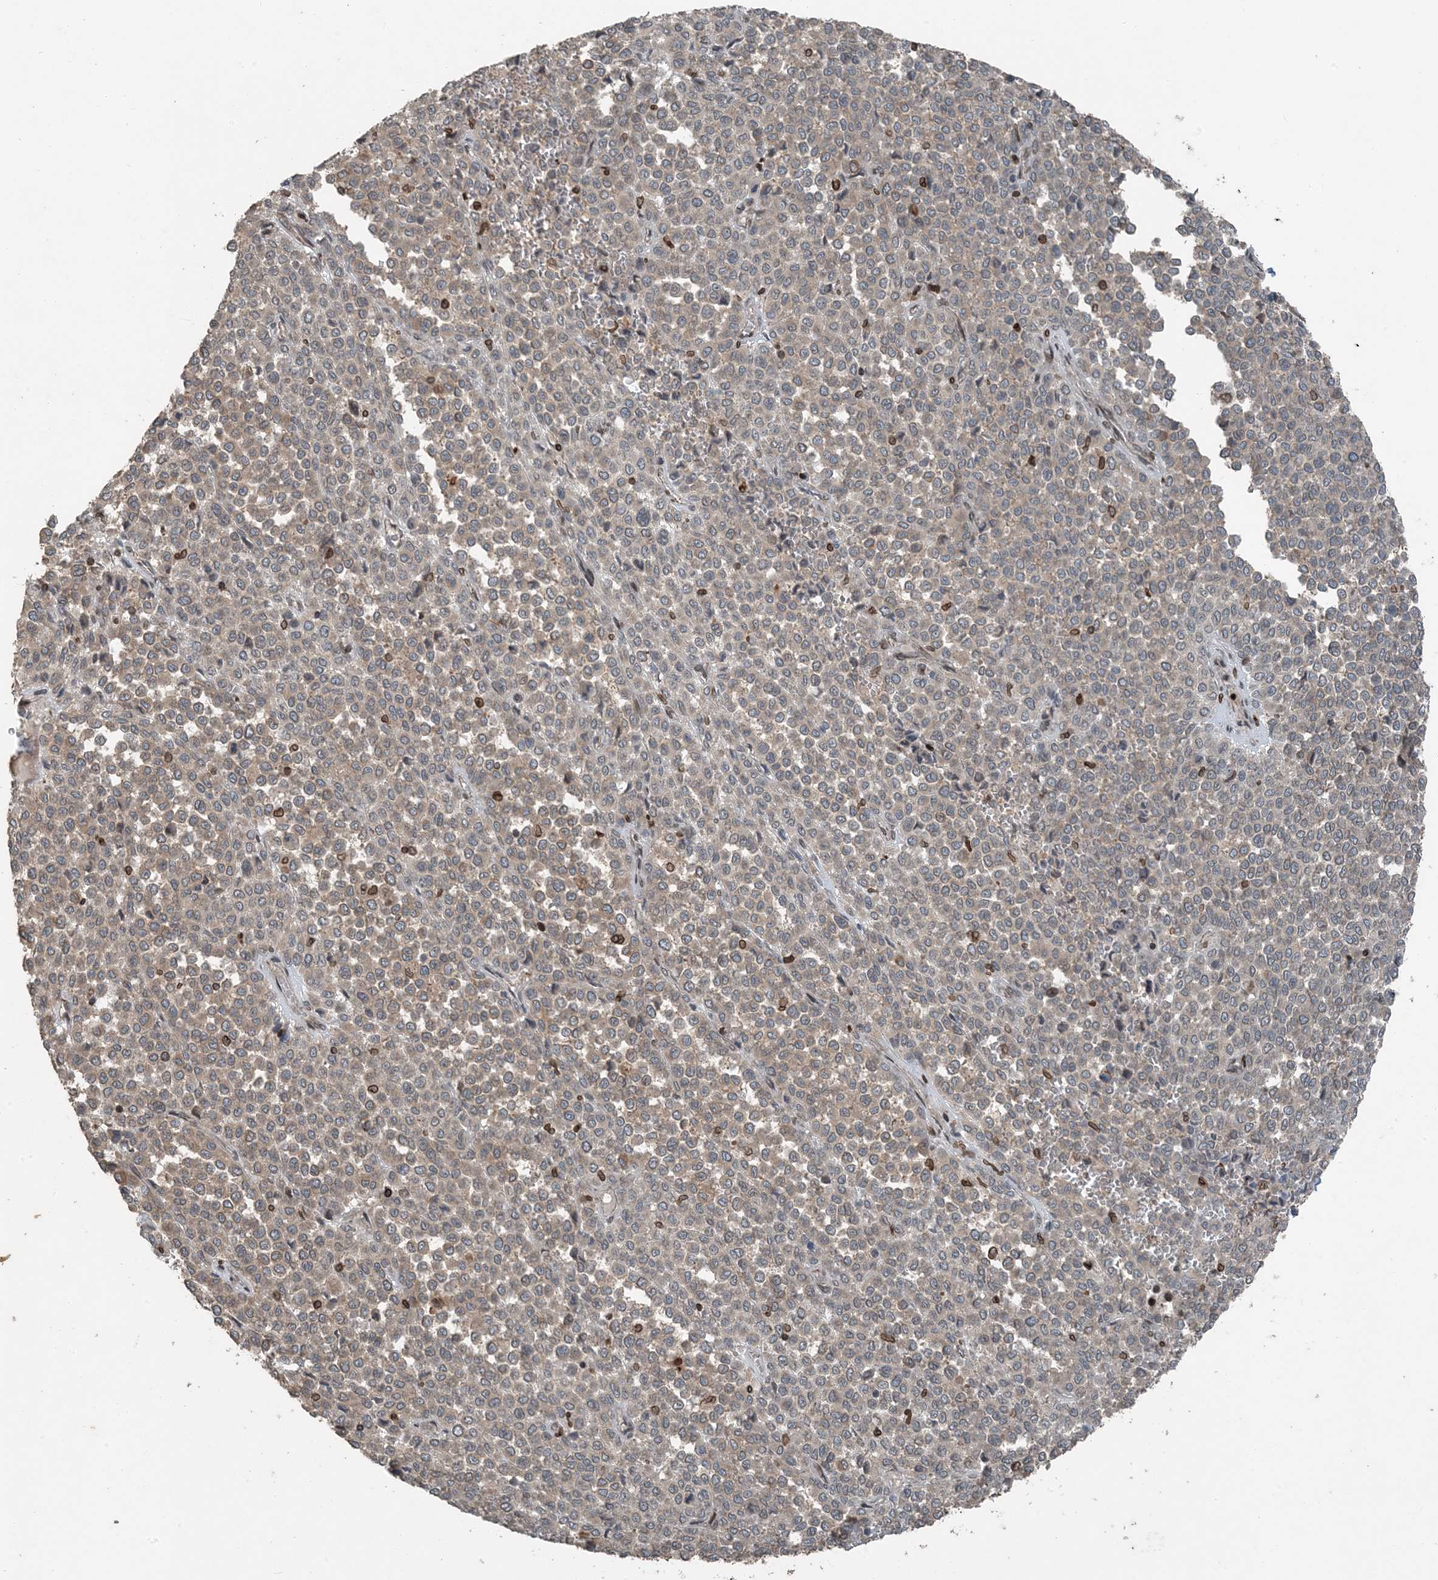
{"staining": {"intensity": "weak", "quantity": "25%-75%", "location": "cytoplasmic/membranous"}, "tissue": "melanoma", "cell_type": "Tumor cells", "image_type": "cancer", "snomed": [{"axis": "morphology", "description": "Malignant melanoma, Metastatic site"}, {"axis": "topography", "description": "Pancreas"}], "caption": "DAB immunohistochemical staining of human malignant melanoma (metastatic site) demonstrates weak cytoplasmic/membranous protein positivity in about 25%-75% of tumor cells.", "gene": "ZFAND2B", "patient": {"sex": "female", "age": 30}}